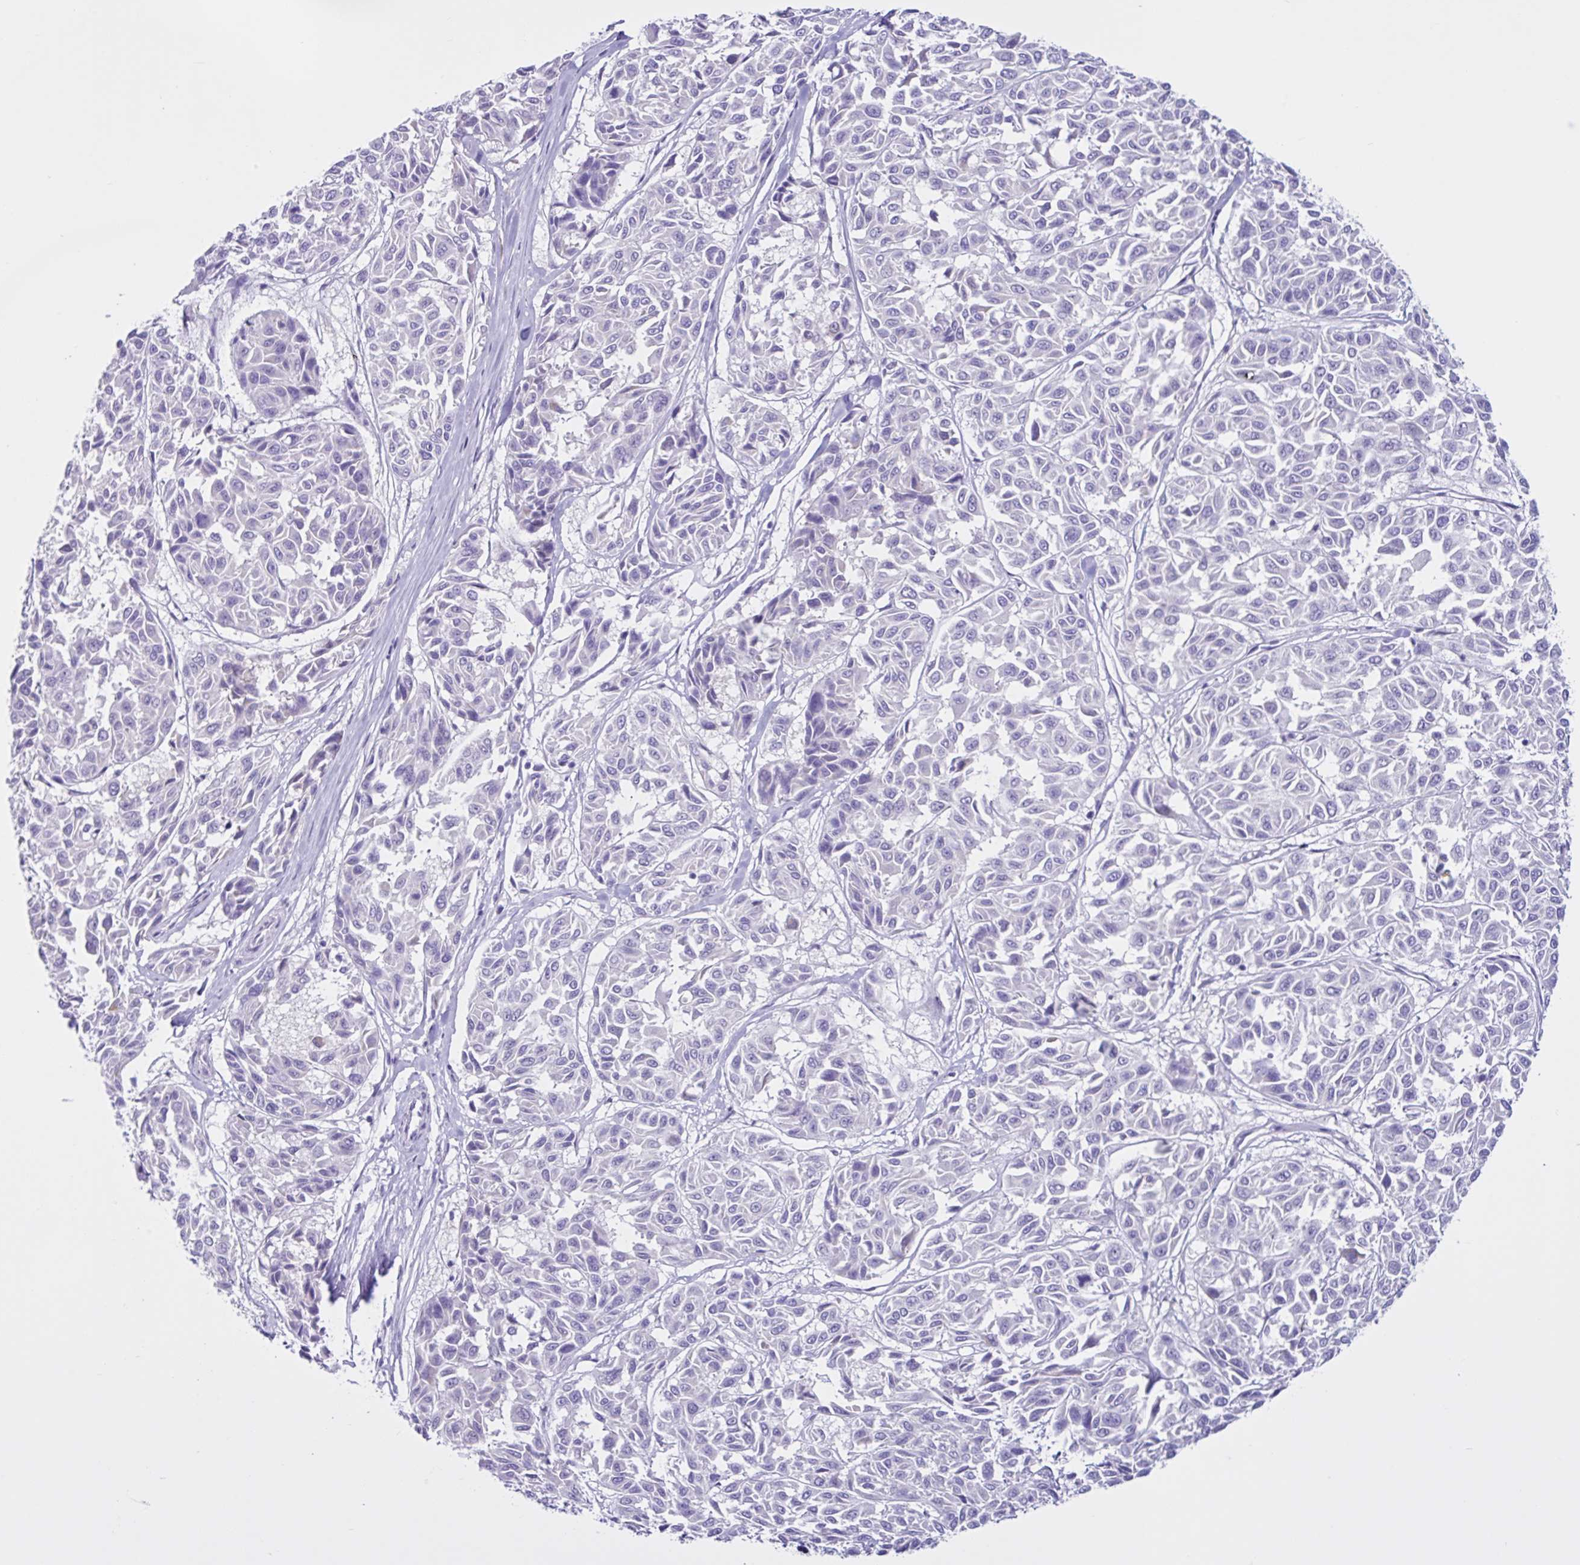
{"staining": {"intensity": "negative", "quantity": "none", "location": "none"}, "tissue": "melanoma", "cell_type": "Tumor cells", "image_type": "cancer", "snomed": [{"axis": "morphology", "description": "Malignant melanoma, NOS"}, {"axis": "topography", "description": "Skin"}], "caption": "Tumor cells are negative for protein expression in human malignant melanoma.", "gene": "CYP19A1", "patient": {"sex": "female", "age": 66}}